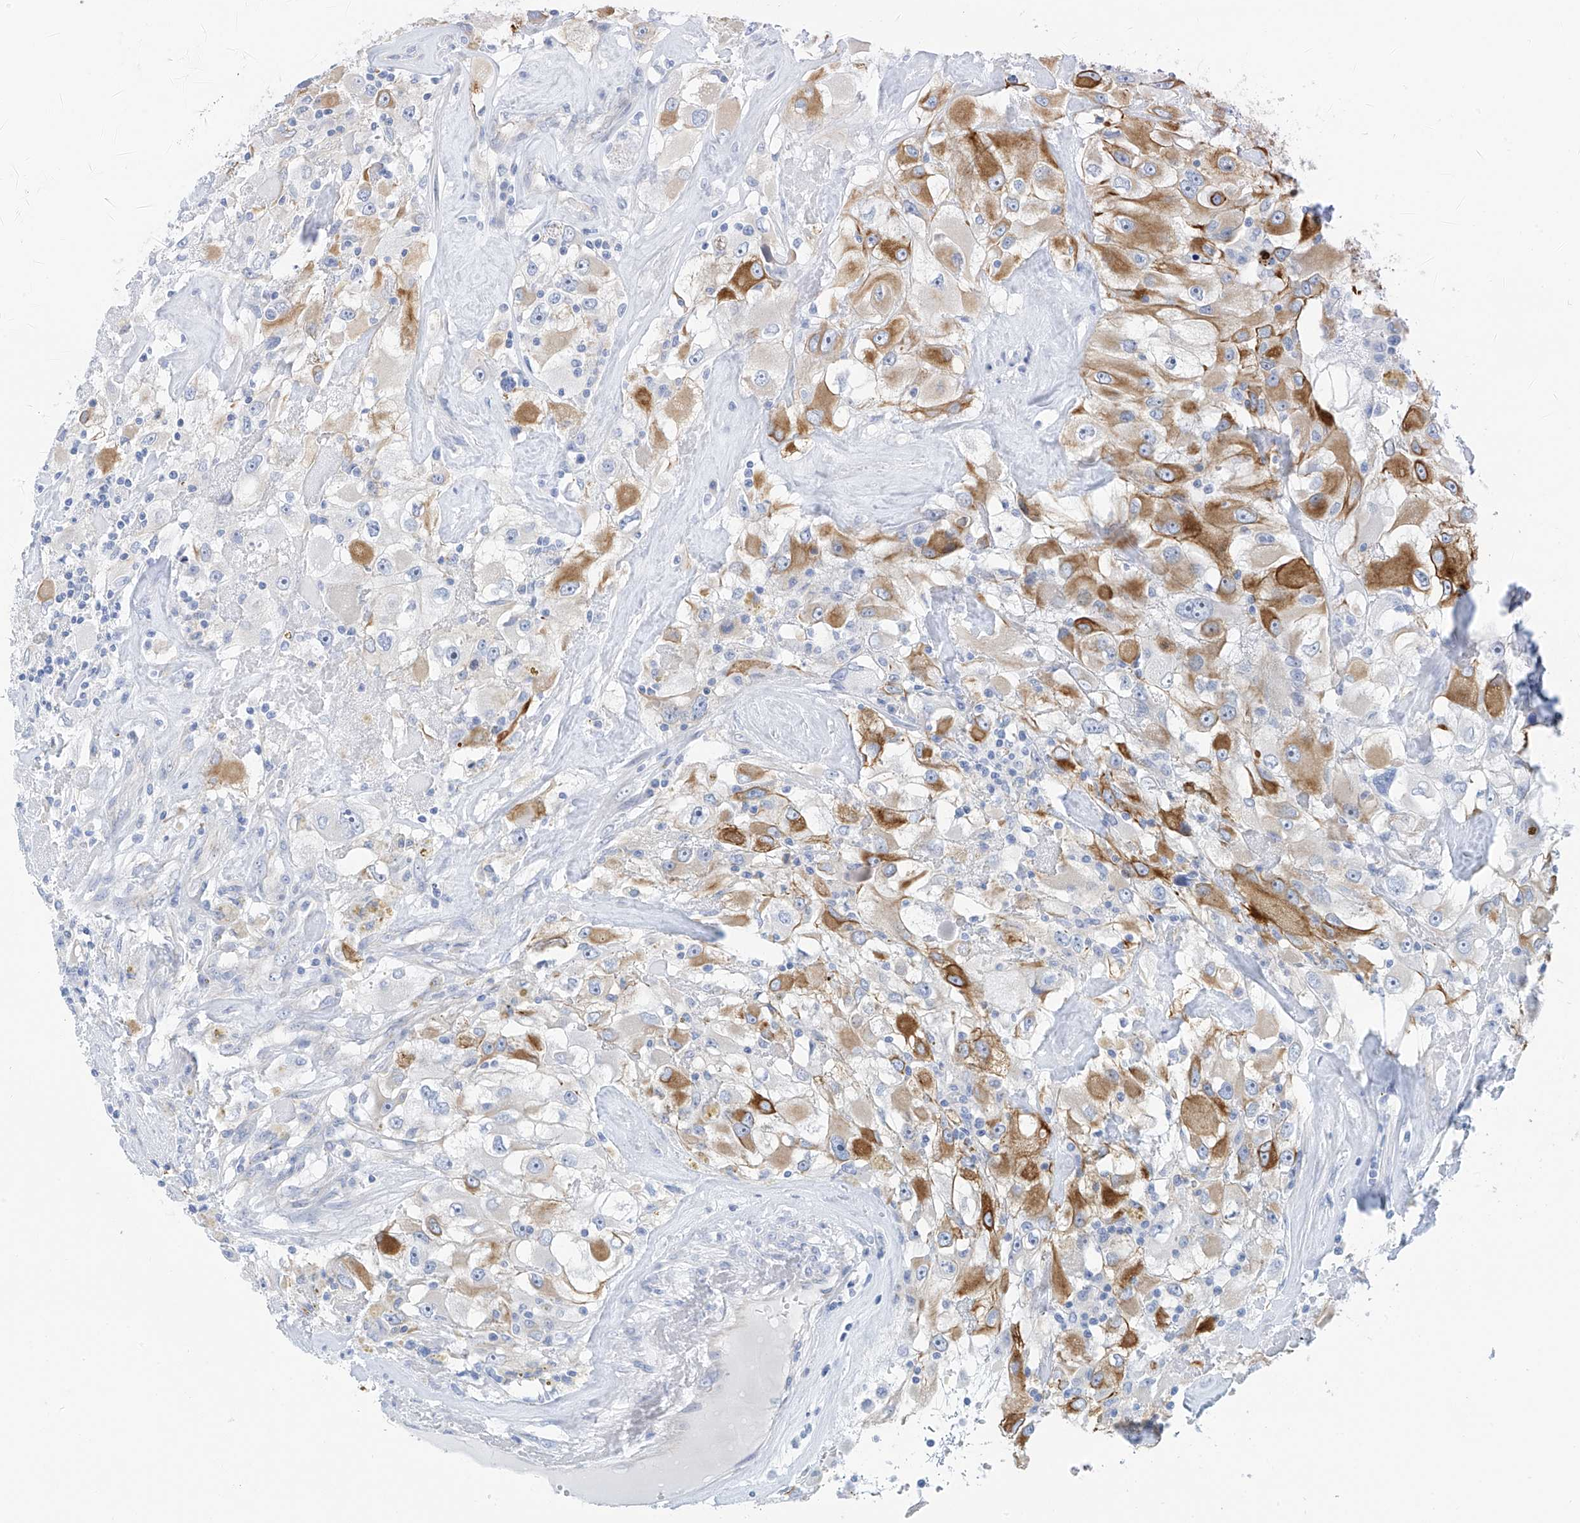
{"staining": {"intensity": "moderate", "quantity": "25%-75%", "location": "cytoplasmic/membranous"}, "tissue": "renal cancer", "cell_type": "Tumor cells", "image_type": "cancer", "snomed": [{"axis": "morphology", "description": "Adenocarcinoma, NOS"}, {"axis": "topography", "description": "Kidney"}], "caption": "Adenocarcinoma (renal) stained with a brown dye shows moderate cytoplasmic/membranous positive staining in approximately 25%-75% of tumor cells.", "gene": "PIK3C2B", "patient": {"sex": "female", "age": 52}}